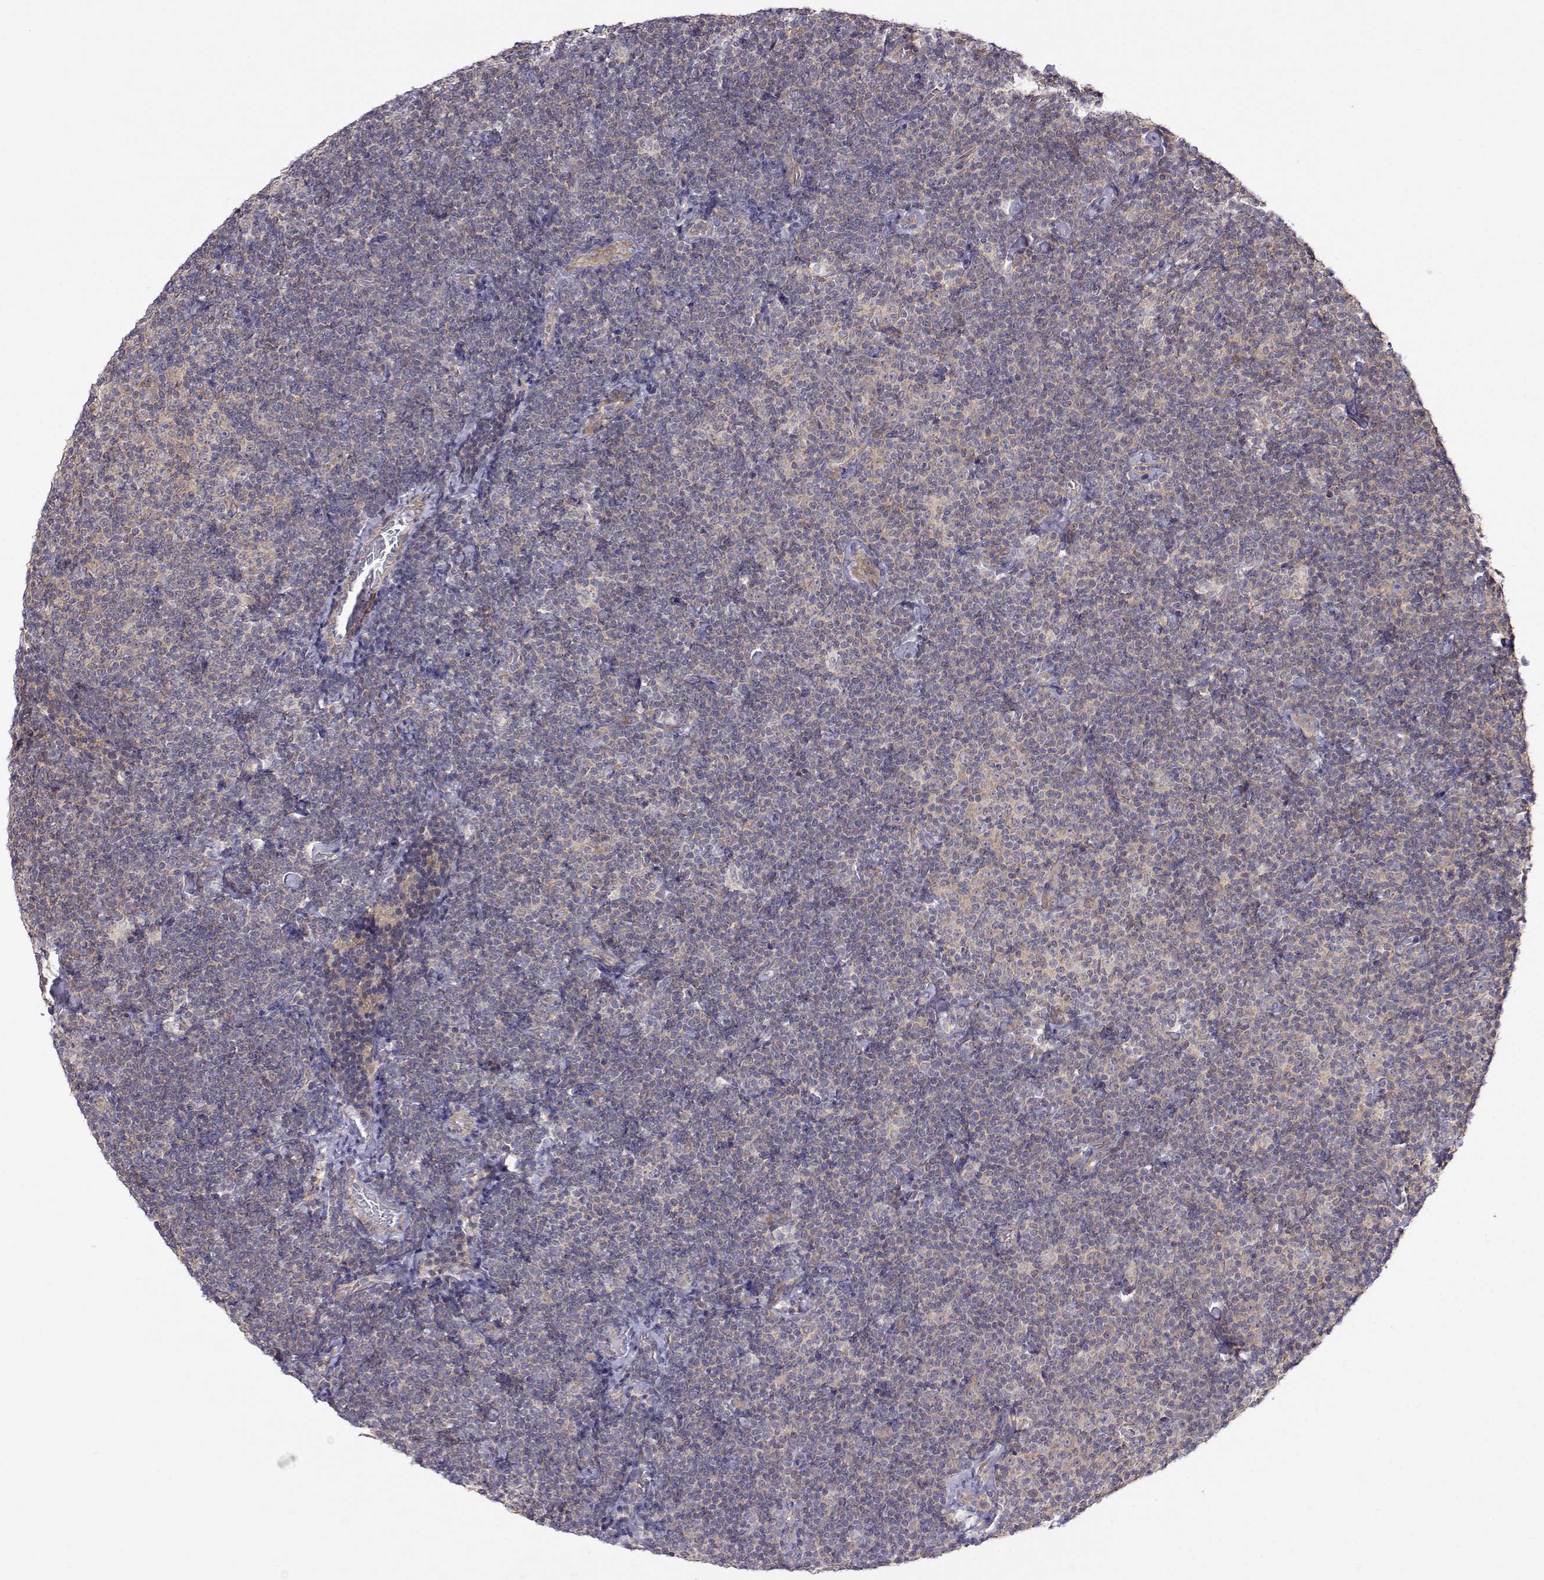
{"staining": {"intensity": "weak", "quantity": ">75%", "location": "cytoplasmic/membranous"}, "tissue": "lymphoma", "cell_type": "Tumor cells", "image_type": "cancer", "snomed": [{"axis": "morphology", "description": "Malignant lymphoma, non-Hodgkin's type, Low grade"}, {"axis": "topography", "description": "Lymph node"}], "caption": "Brown immunohistochemical staining in malignant lymphoma, non-Hodgkin's type (low-grade) reveals weak cytoplasmic/membranous positivity in approximately >75% of tumor cells.", "gene": "PAIP1", "patient": {"sex": "male", "age": 81}}